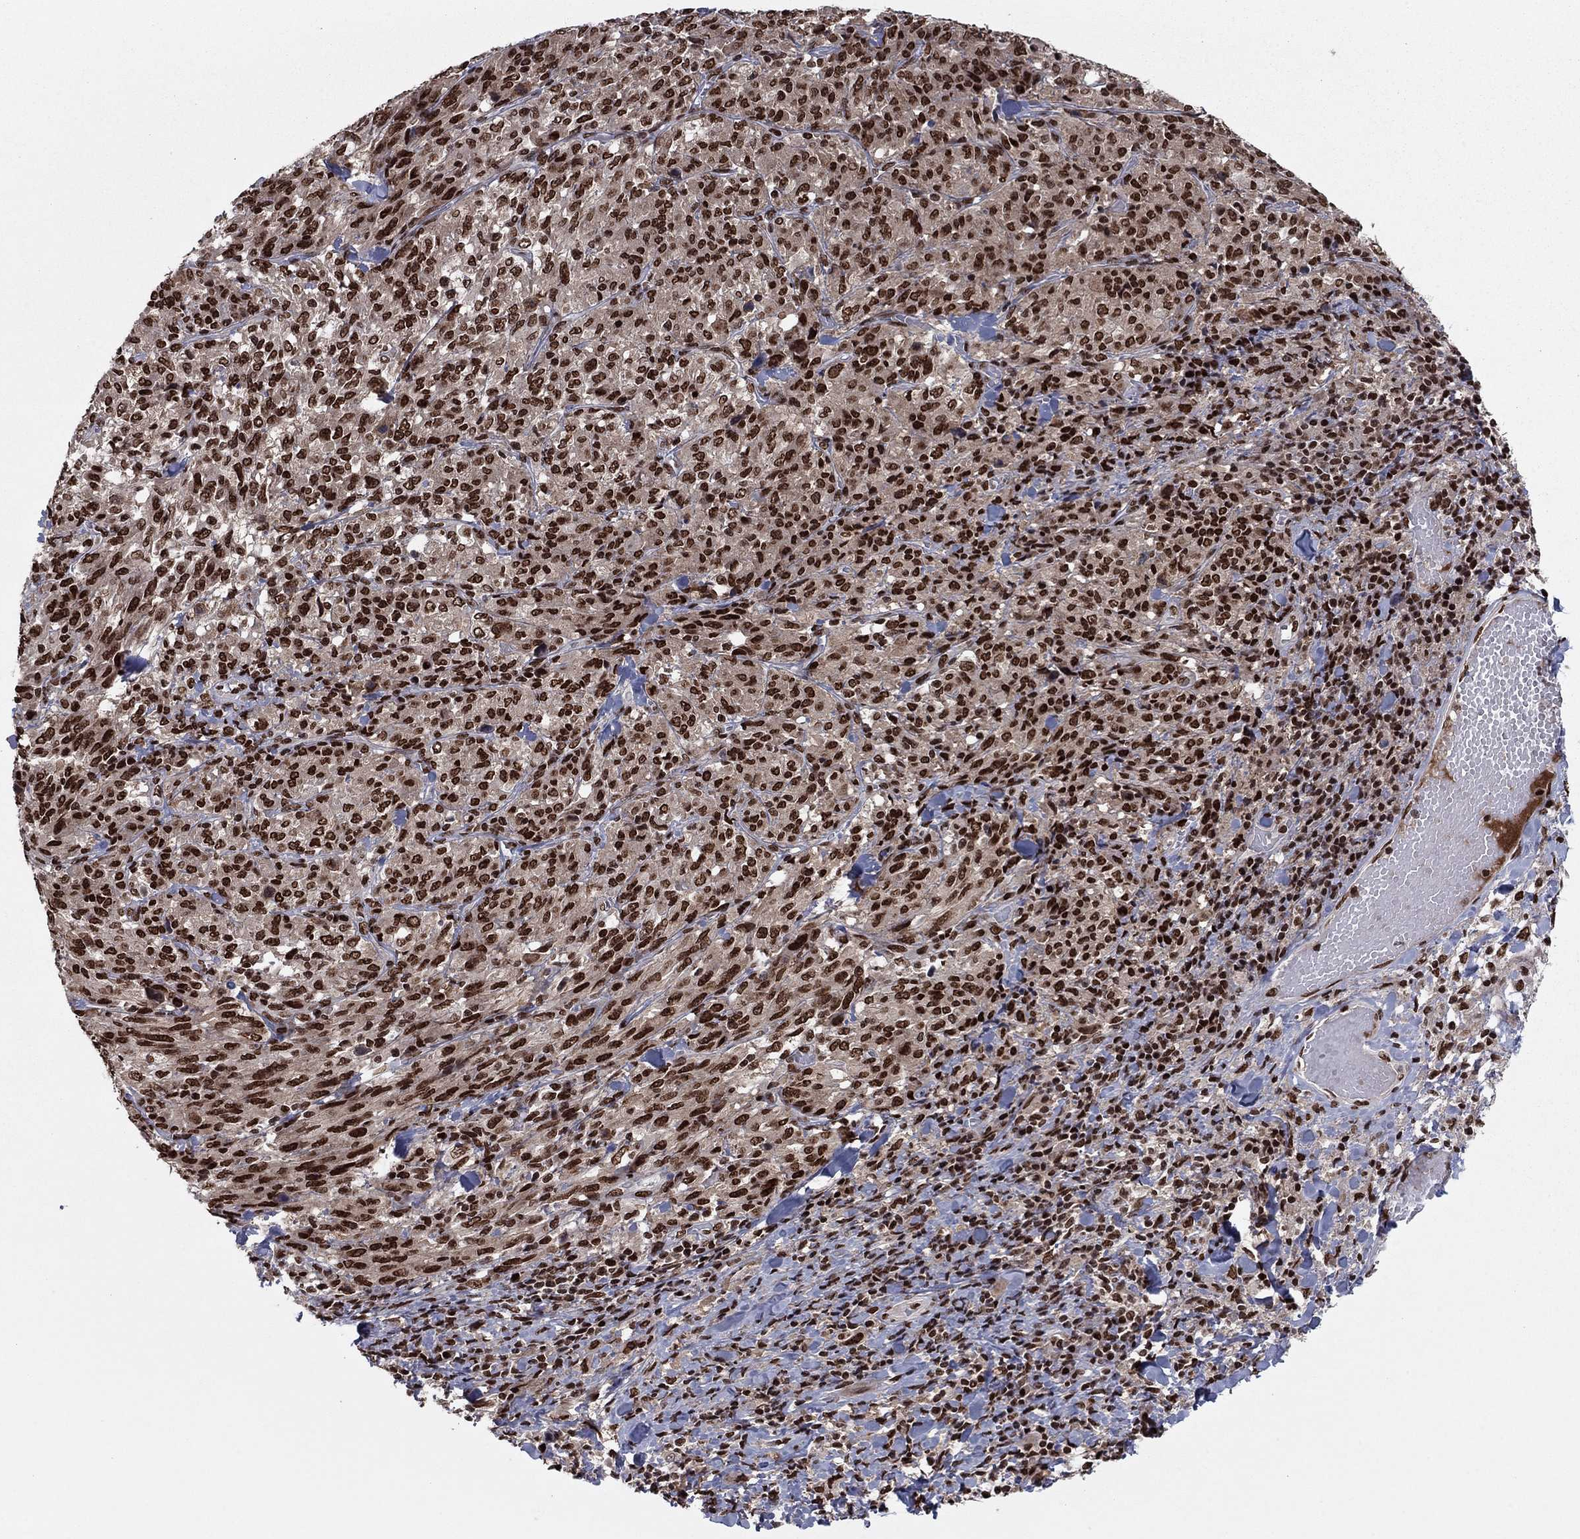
{"staining": {"intensity": "strong", "quantity": ">75%", "location": "nuclear"}, "tissue": "melanoma", "cell_type": "Tumor cells", "image_type": "cancer", "snomed": [{"axis": "morphology", "description": "Malignant melanoma, NOS"}, {"axis": "topography", "description": "Skin"}], "caption": "Strong nuclear positivity is identified in approximately >75% of tumor cells in malignant melanoma. The protein of interest is shown in brown color, while the nuclei are stained blue.", "gene": "USP54", "patient": {"sex": "female", "age": 91}}